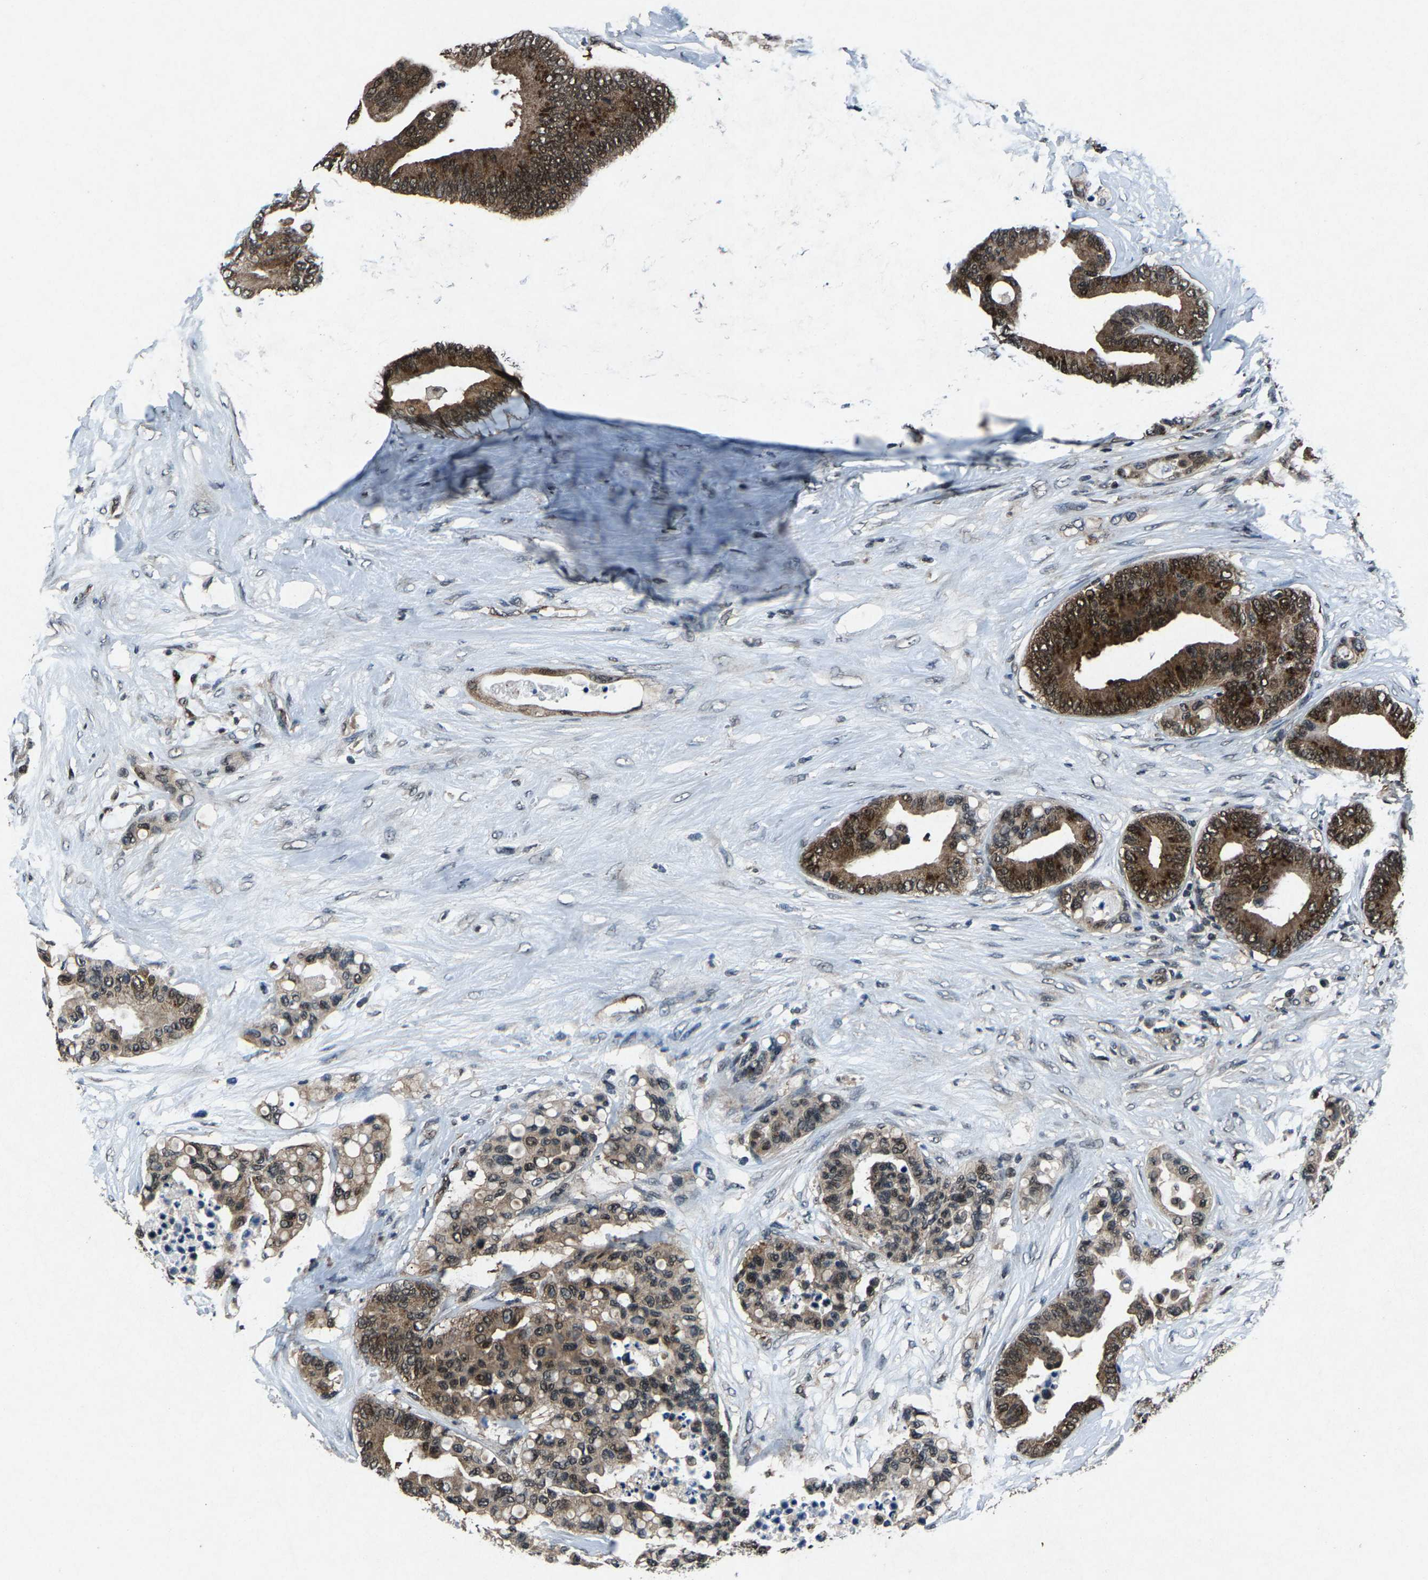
{"staining": {"intensity": "moderate", "quantity": "25%-75%", "location": "cytoplasmic/membranous,nuclear"}, "tissue": "colorectal cancer", "cell_type": "Tumor cells", "image_type": "cancer", "snomed": [{"axis": "morphology", "description": "Adenocarcinoma, NOS"}, {"axis": "topography", "description": "Colon"}], "caption": "Adenocarcinoma (colorectal) stained with DAB (3,3'-diaminobenzidine) IHC demonstrates medium levels of moderate cytoplasmic/membranous and nuclear positivity in about 25%-75% of tumor cells.", "gene": "ATXN3", "patient": {"sex": "male", "age": 82}}